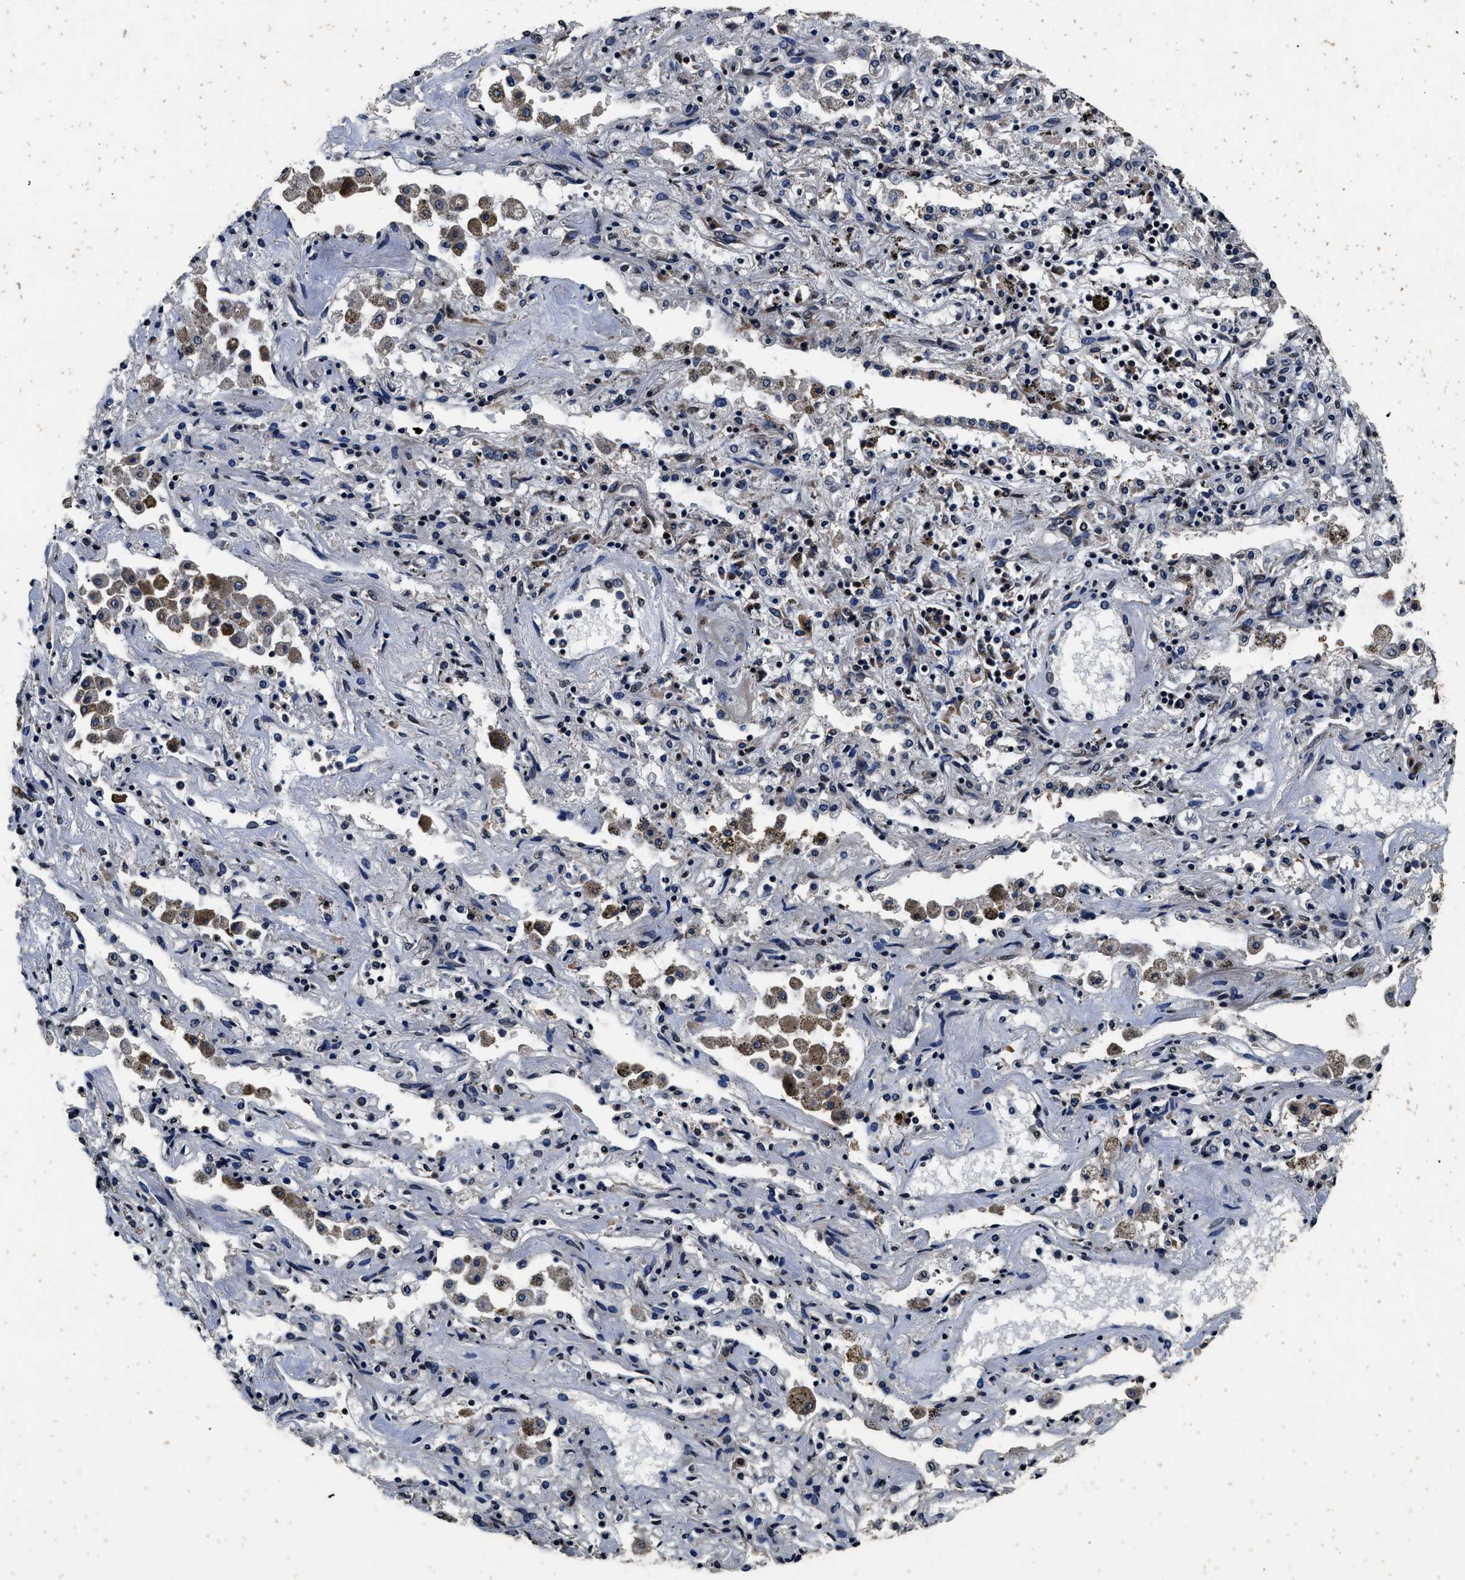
{"staining": {"intensity": "negative", "quantity": "none", "location": "none"}, "tissue": "lung cancer", "cell_type": "Tumor cells", "image_type": "cancer", "snomed": [{"axis": "morphology", "description": "Squamous cell carcinoma, NOS"}, {"axis": "topography", "description": "Lung"}], "caption": "An IHC micrograph of squamous cell carcinoma (lung) is shown. There is no staining in tumor cells of squamous cell carcinoma (lung).", "gene": "CSTF1", "patient": {"sex": "female", "age": 47}}